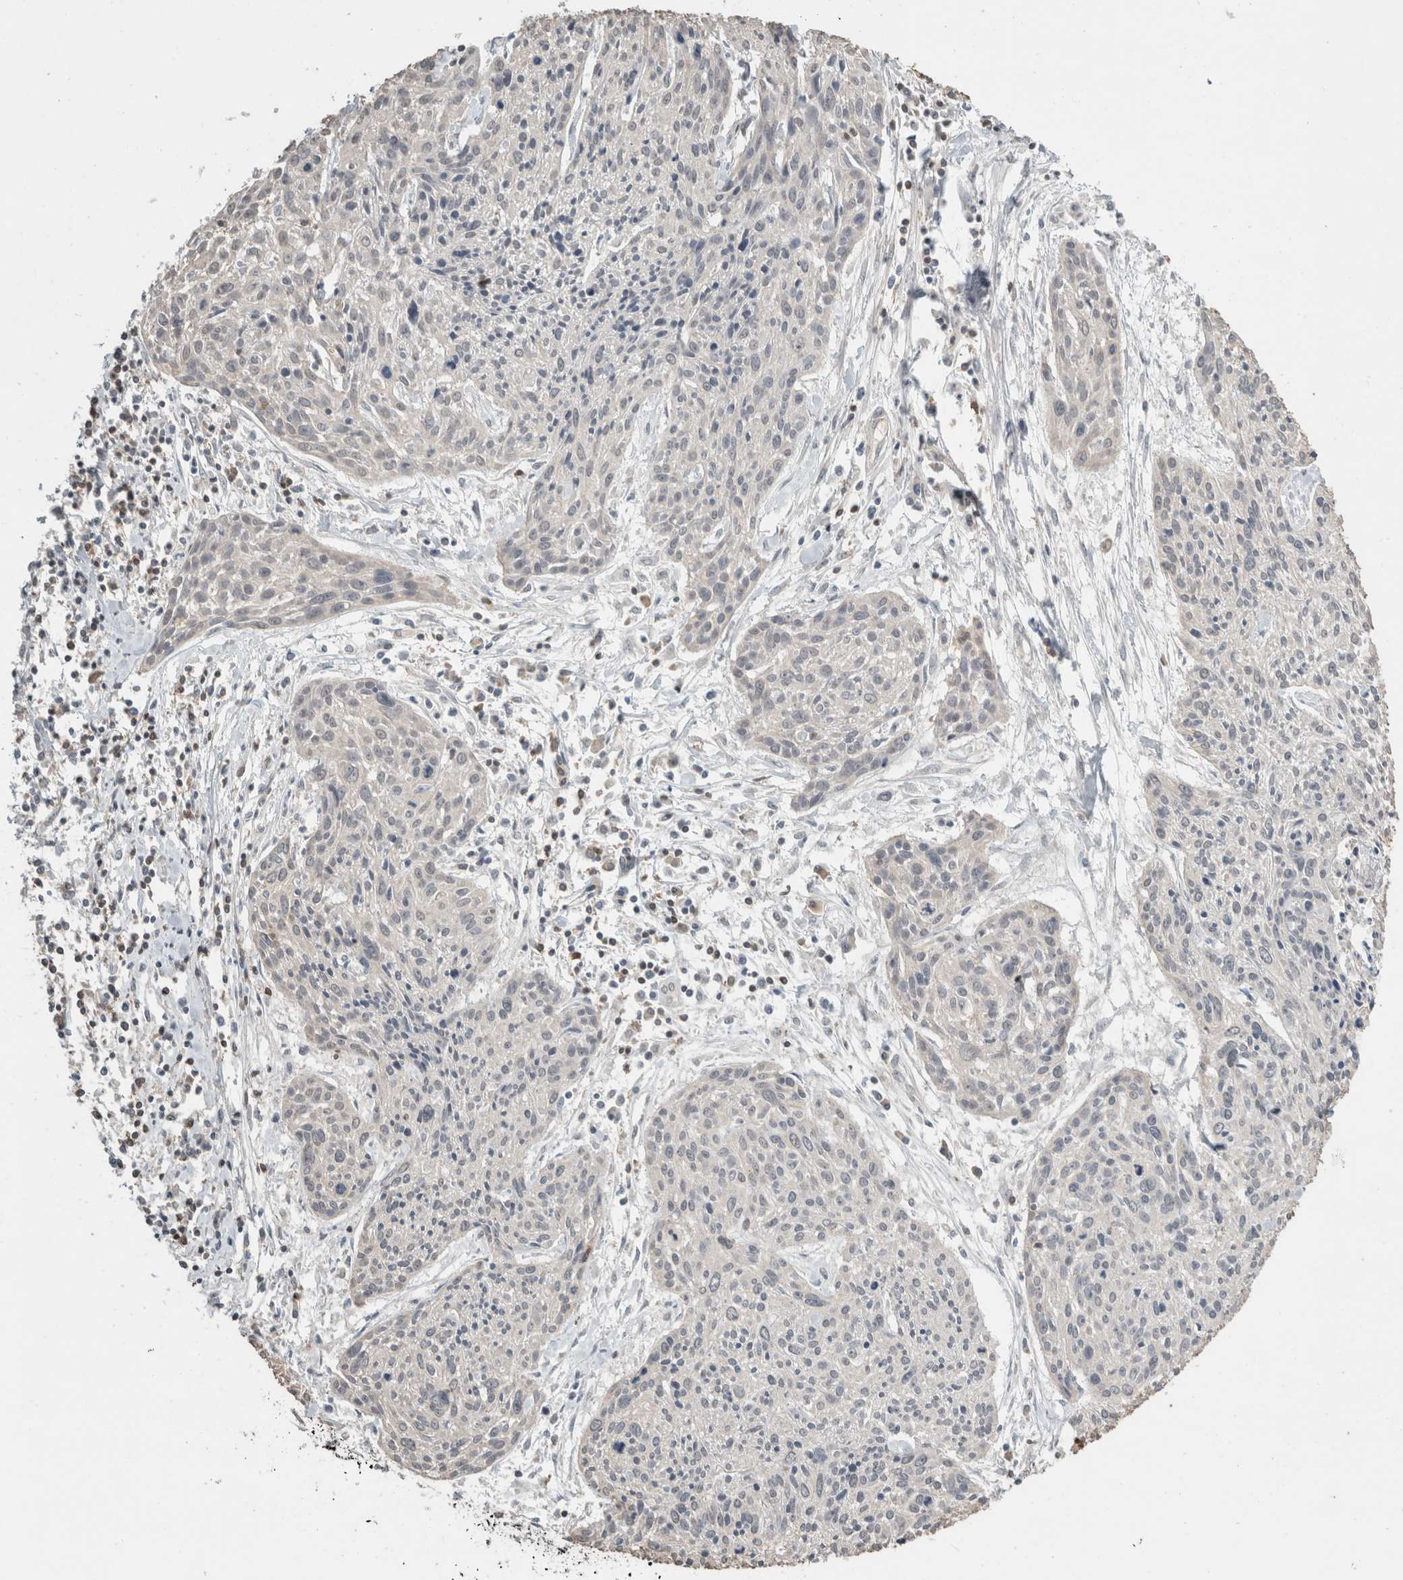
{"staining": {"intensity": "negative", "quantity": "none", "location": "none"}, "tissue": "cervical cancer", "cell_type": "Tumor cells", "image_type": "cancer", "snomed": [{"axis": "morphology", "description": "Squamous cell carcinoma, NOS"}, {"axis": "topography", "description": "Cervix"}], "caption": "IHC photomicrograph of human cervical squamous cell carcinoma stained for a protein (brown), which shows no staining in tumor cells.", "gene": "TRAT1", "patient": {"sex": "female", "age": 51}}